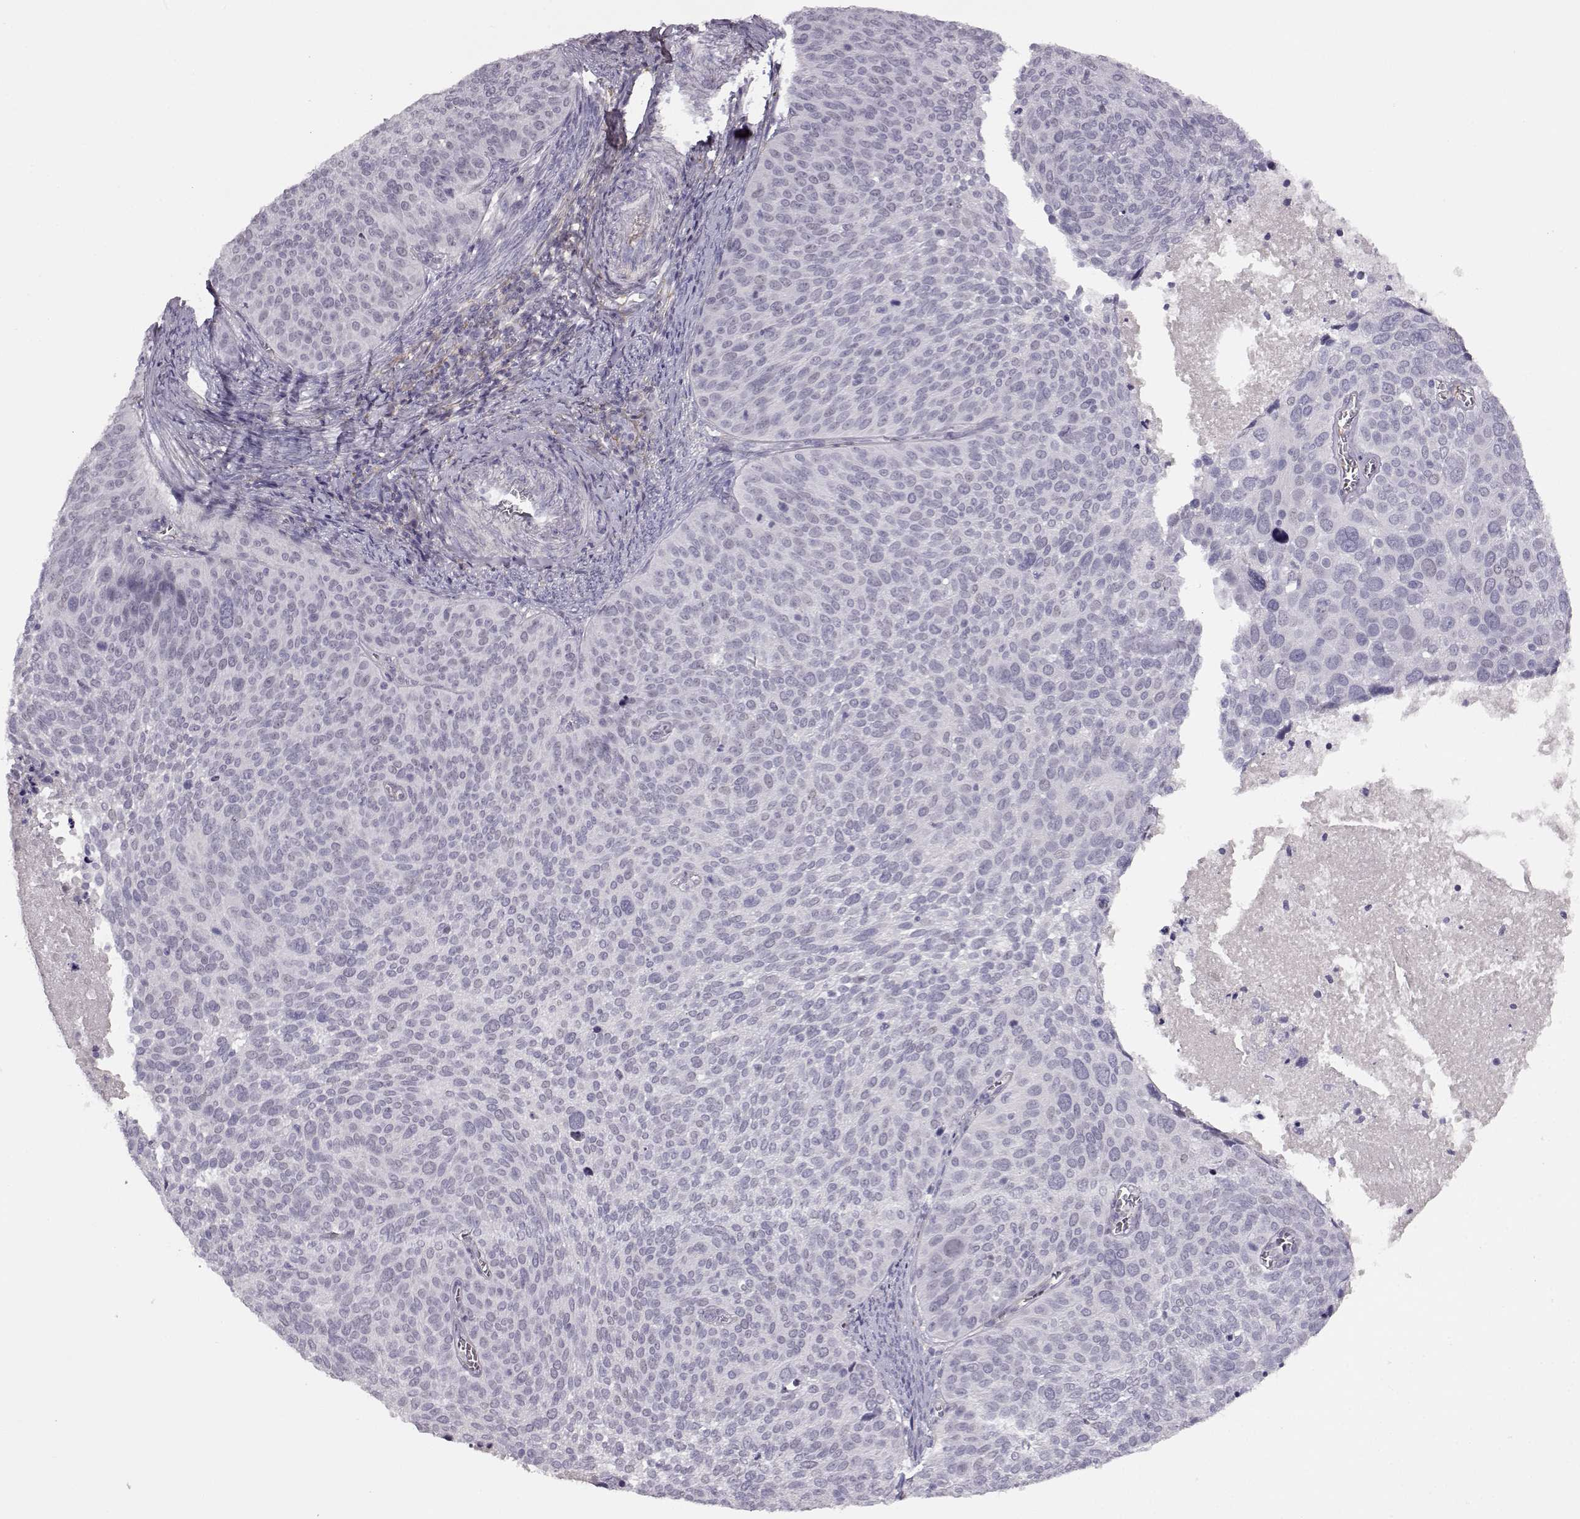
{"staining": {"intensity": "negative", "quantity": "none", "location": "none"}, "tissue": "cervical cancer", "cell_type": "Tumor cells", "image_type": "cancer", "snomed": [{"axis": "morphology", "description": "Squamous cell carcinoma, NOS"}, {"axis": "topography", "description": "Cervix"}], "caption": "This is an immunohistochemistry histopathology image of human cervical cancer (squamous cell carcinoma). There is no staining in tumor cells.", "gene": "TRIM69", "patient": {"sex": "female", "age": 39}}